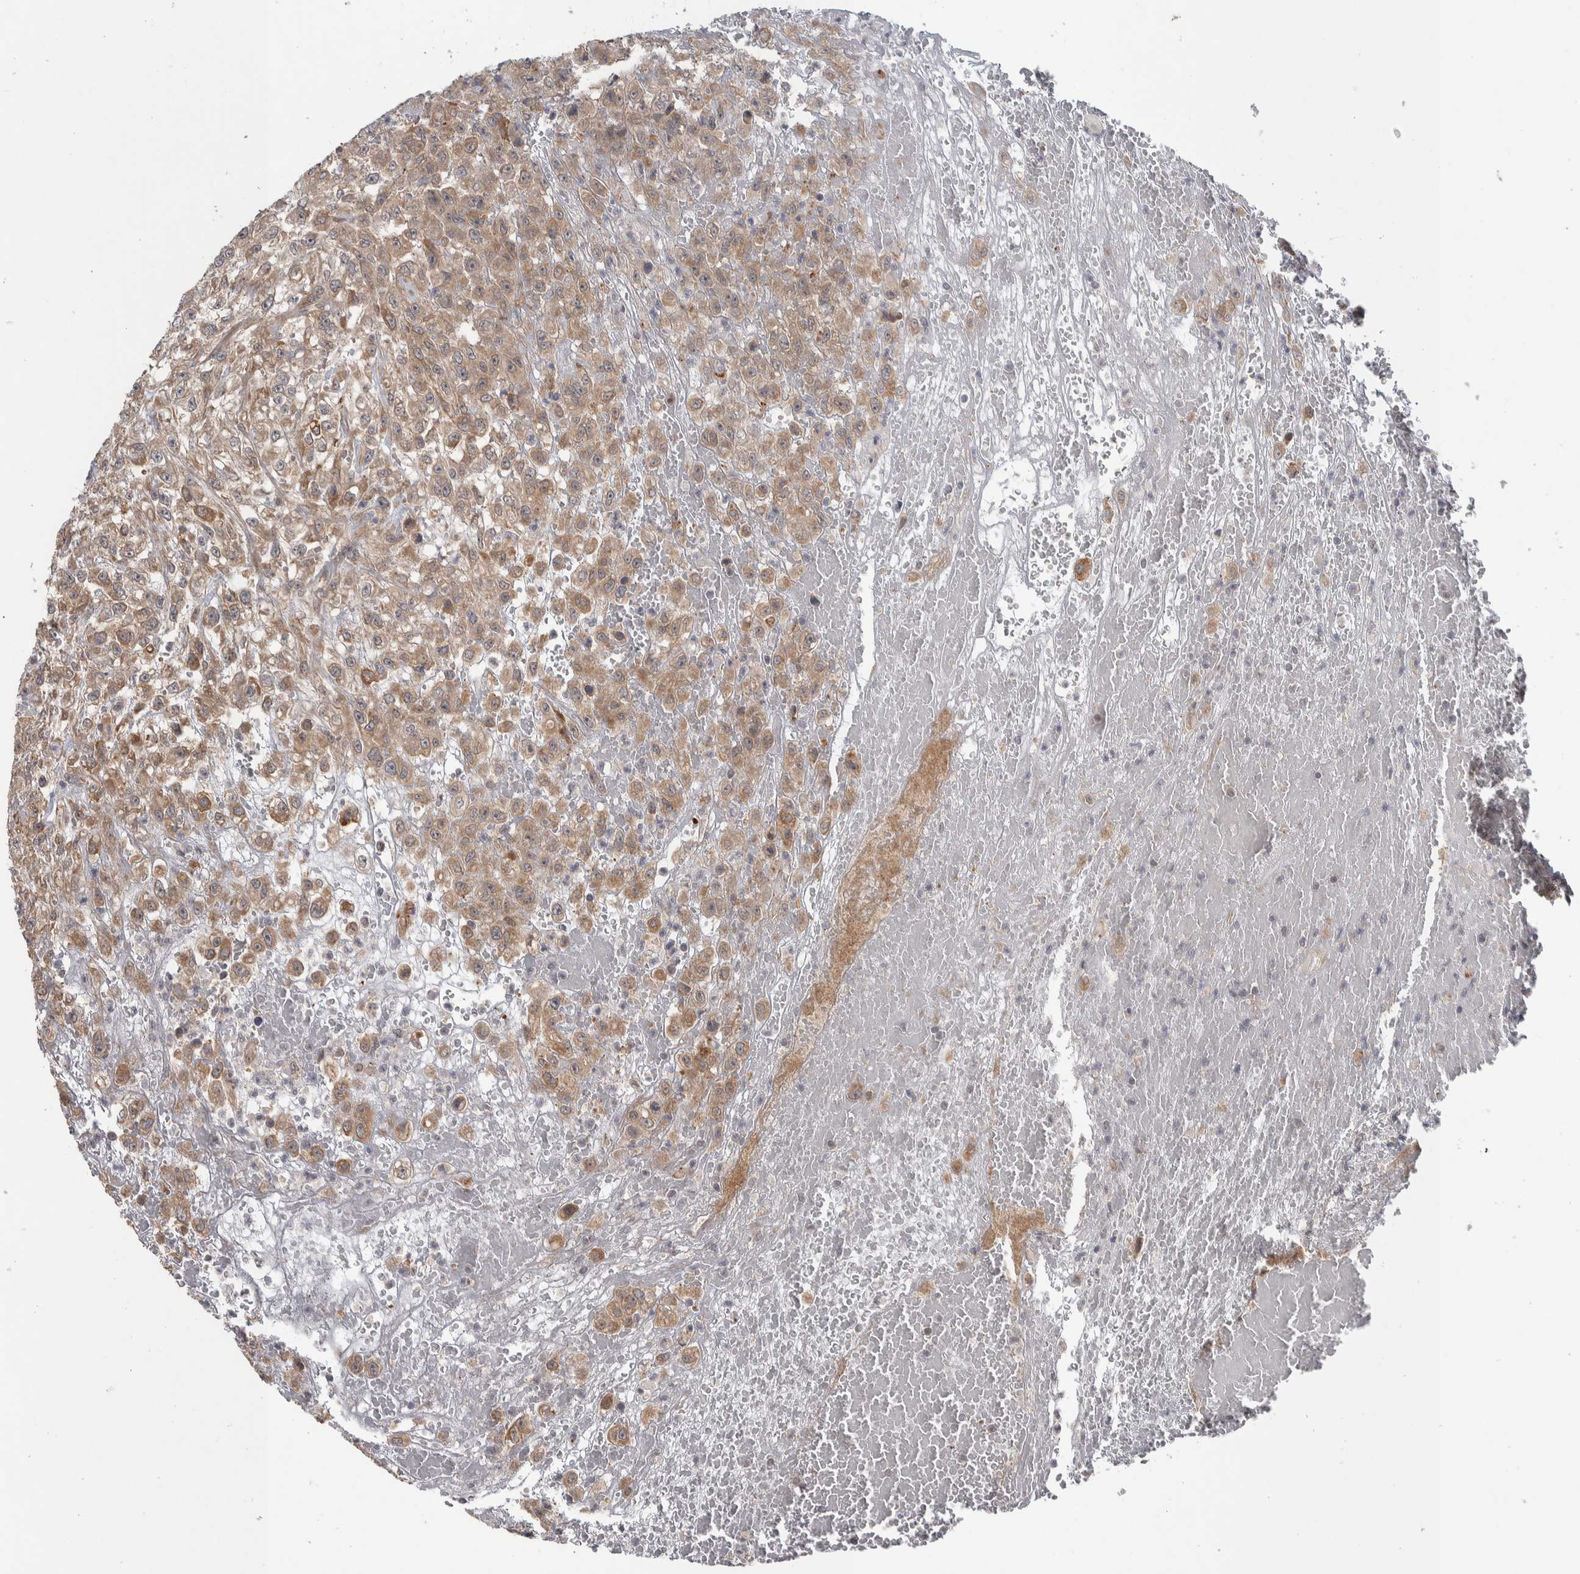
{"staining": {"intensity": "weak", "quantity": ">75%", "location": "cytoplasmic/membranous"}, "tissue": "urothelial cancer", "cell_type": "Tumor cells", "image_type": "cancer", "snomed": [{"axis": "morphology", "description": "Urothelial carcinoma, High grade"}, {"axis": "topography", "description": "Urinary bladder"}], "caption": "Immunohistochemistry histopathology image of human urothelial cancer stained for a protein (brown), which displays low levels of weak cytoplasmic/membranous staining in about >75% of tumor cells.", "gene": "TBC1D31", "patient": {"sex": "male", "age": 46}}